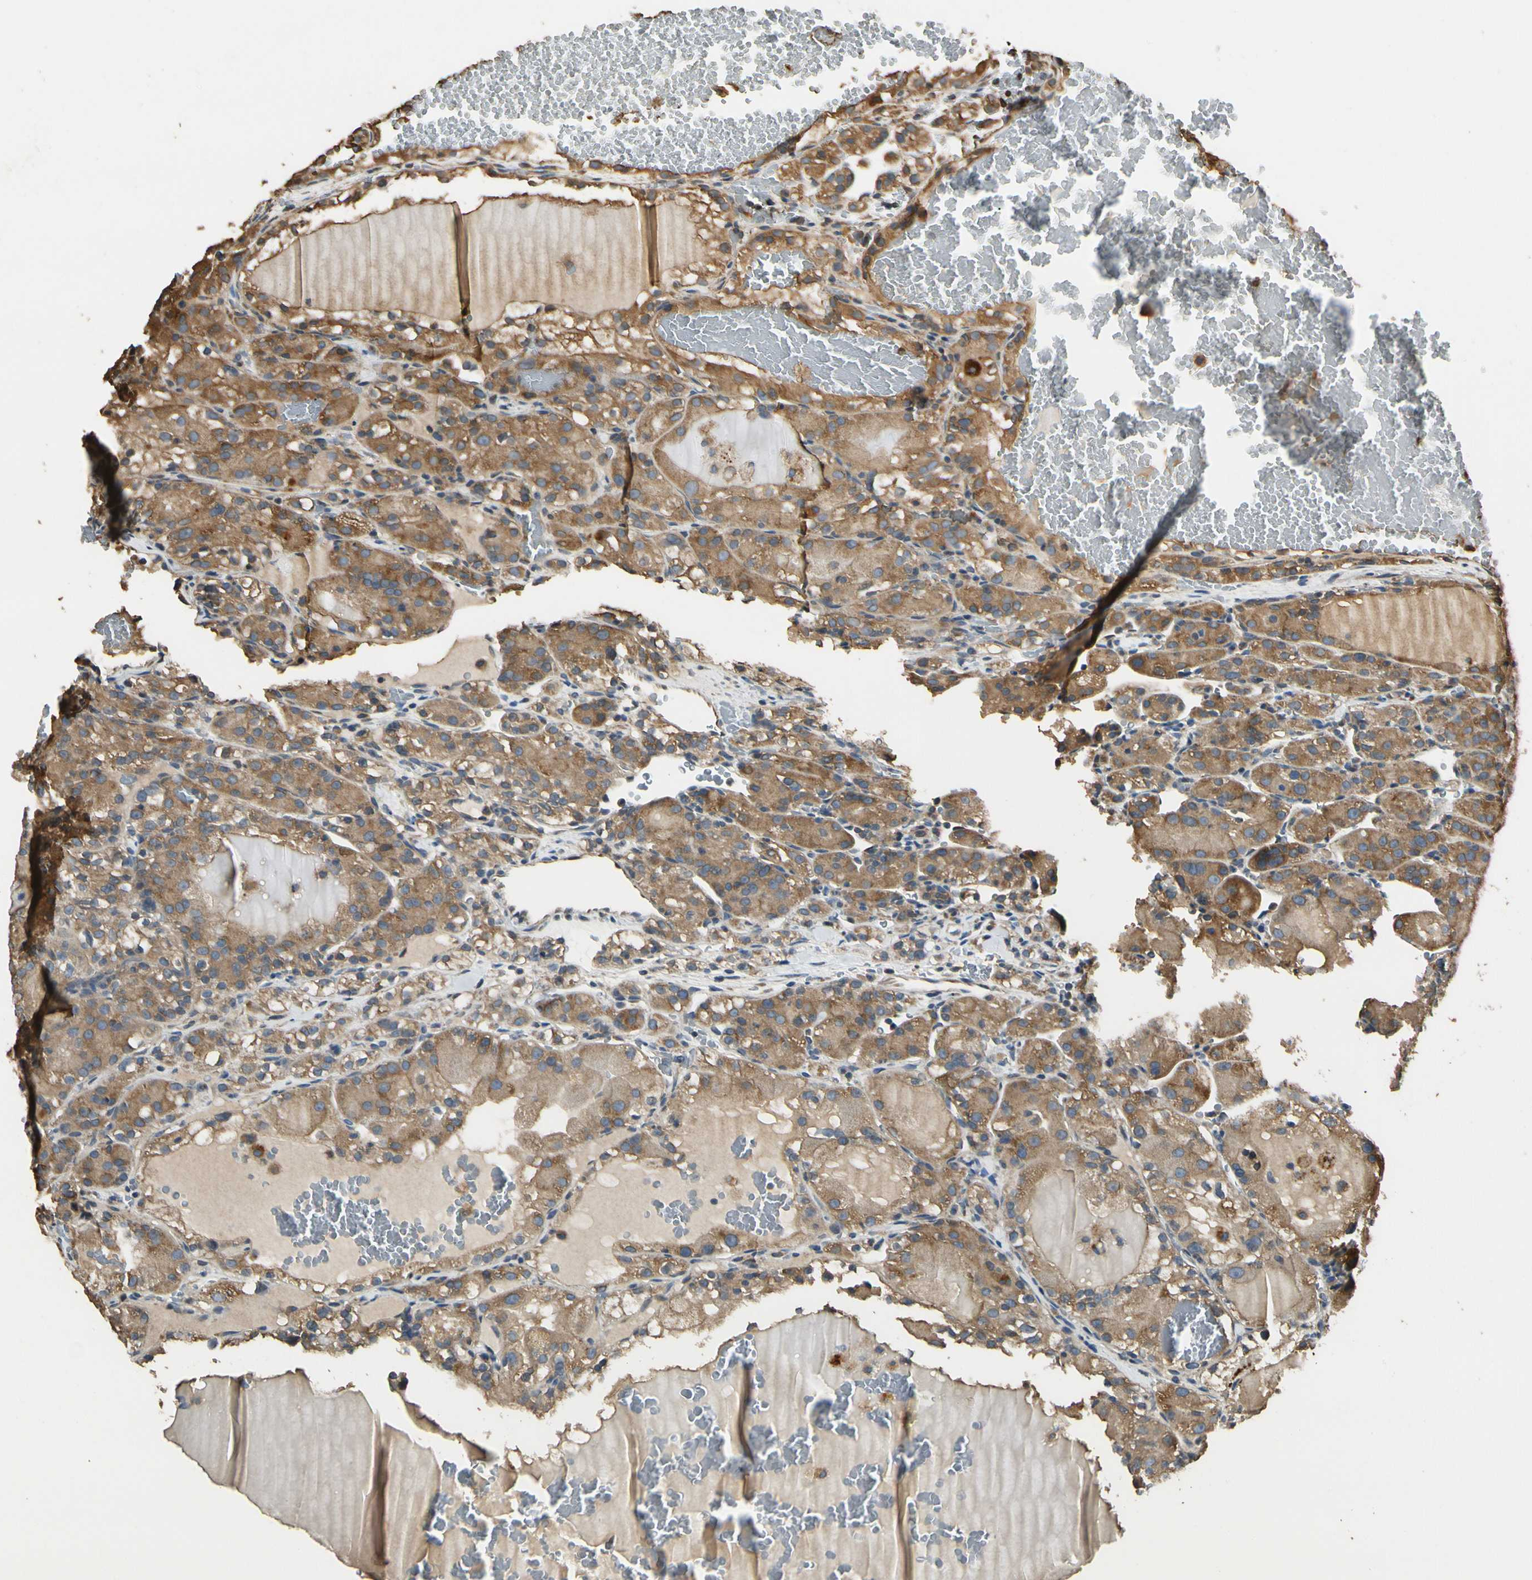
{"staining": {"intensity": "moderate", "quantity": ">75%", "location": "cytoplasmic/membranous"}, "tissue": "renal cancer", "cell_type": "Tumor cells", "image_type": "cancer", "snomed": [{"axis": "morphology", "description": "Normal tissue, NOS"}, {"axis": "morphology", "description": "Adenocarcinoma, NOS"}, {"axis": "topography", "description": "Kidney"}], "caption": "Brown immunohistochemical staining in renal adenocarcinoma demonstrates moderate cytoplasmic/membranous positivity in about >75% of tumor cells.", "gene": "STX18", "patient": {"sex": "male", "age": 61}}